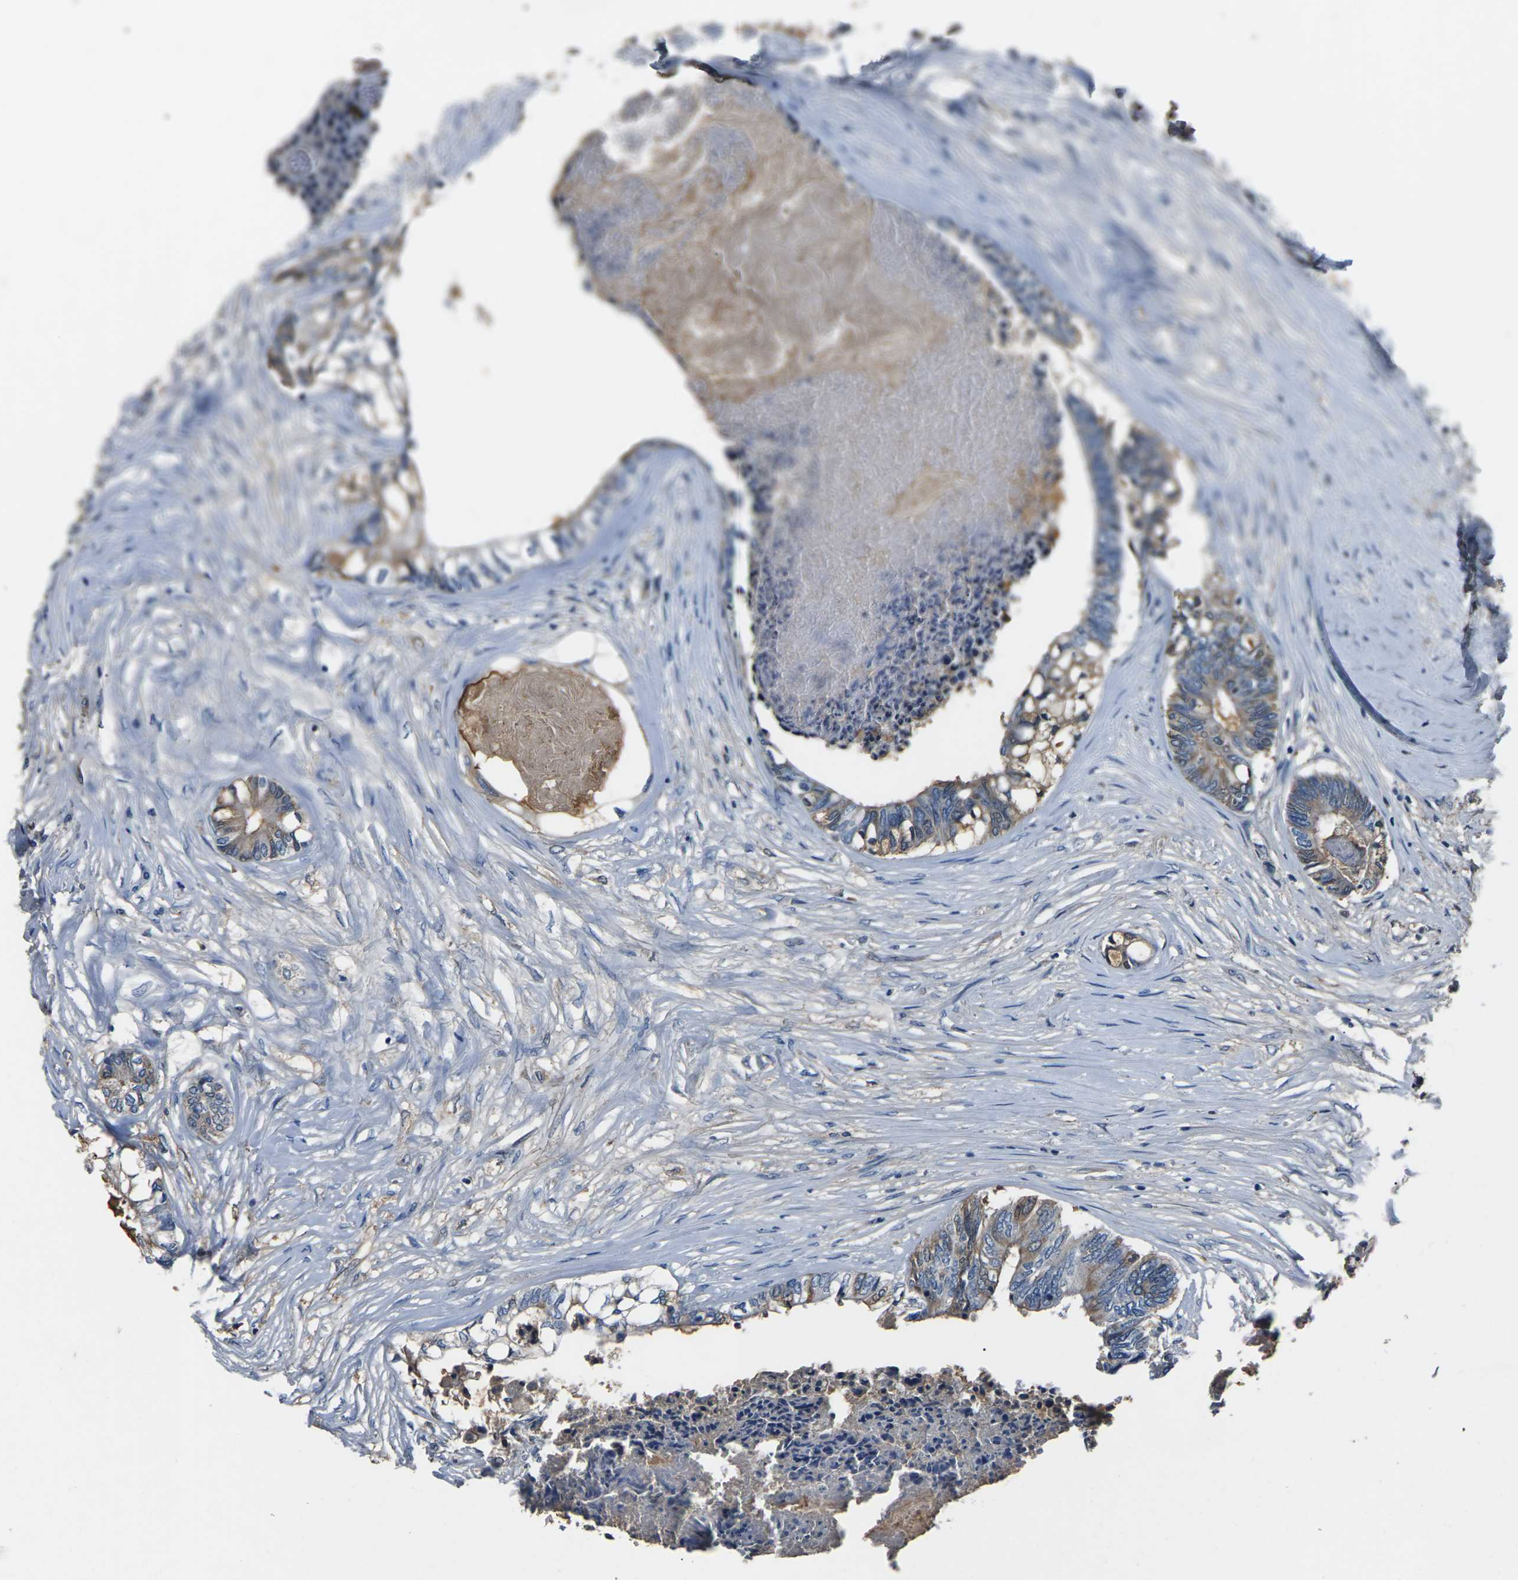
{"staining": {"intensity": "moderate", "quantity": ">75%", "location": "cytoplasmic/membranous"}, "tissue": "colorectal cancer", "cell_type": "Tumor cells", "image_type": "cancer", "snomed": [{"axis": "morphology", "description": "Adenocarcinoma, NOS"}, {"axis": "topography", "description": "Rectum"}], "caption": "Protein expression analysis of human adenocarcinoma (colorectal) reveals moderate cytoplasmic/membranous positivity in about >75% of tumor cells. Nuclei are stained in blue.", "gene": "LEP", "patient": {"sex": "male", "age": 63}}